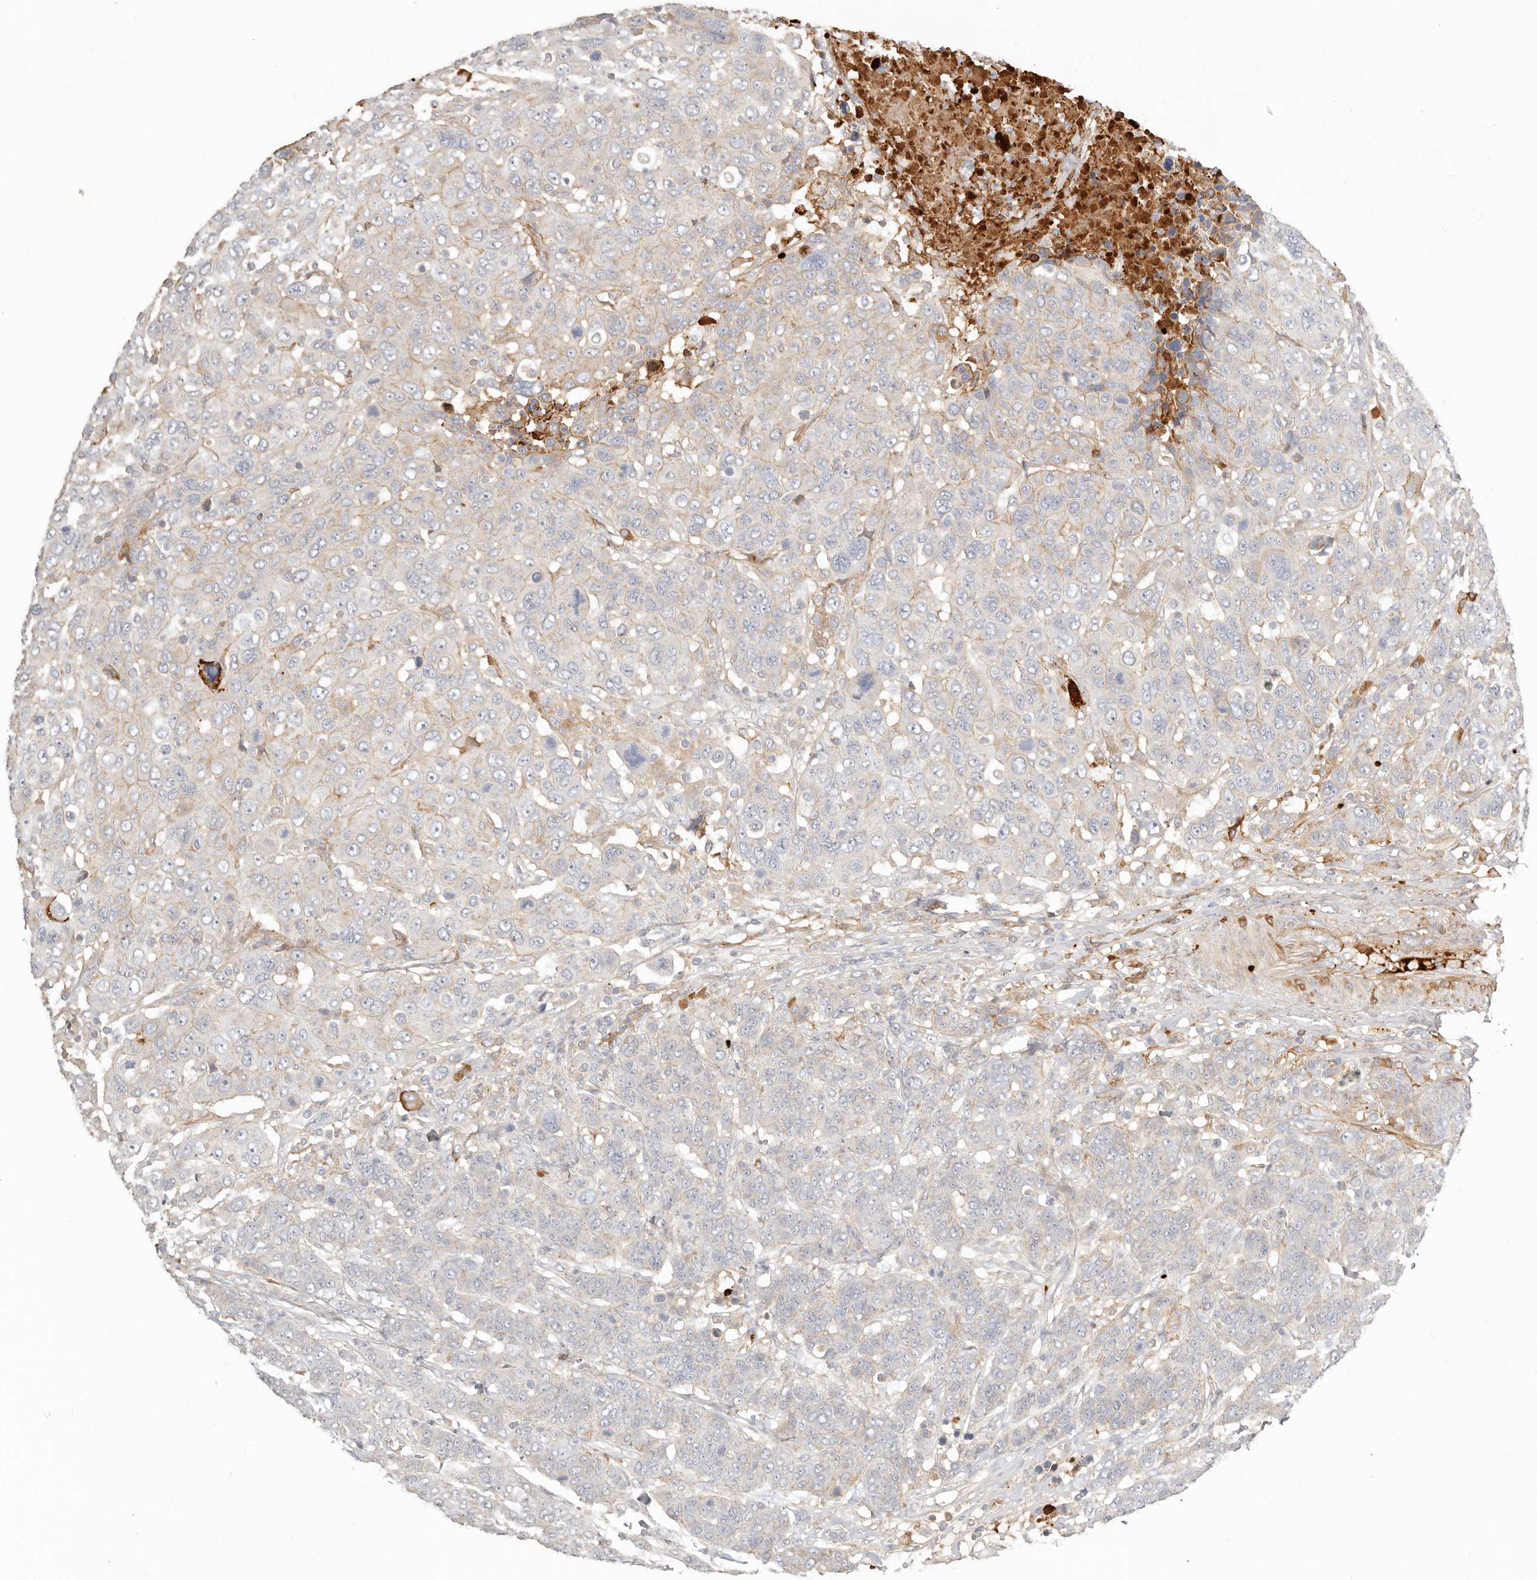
{"staining": {"intensity": "weak", "quantity": "<25%", "location": "cytoplasmic/membranous"}, "tissue": "breast cancer", "cell_type": "Tumor cells", "image_type": "cancer", "snomed": [{"axis": "morphology", "description": "Duct carcinoma"}, {"axis": "topography", "description": "Breast"}], "caption": "There is no significant staining in tumor cells of breast infiltrating ductal carcinoma.", "gene": "MTFR2", "patient": {"sex": "female", "age": 37}}